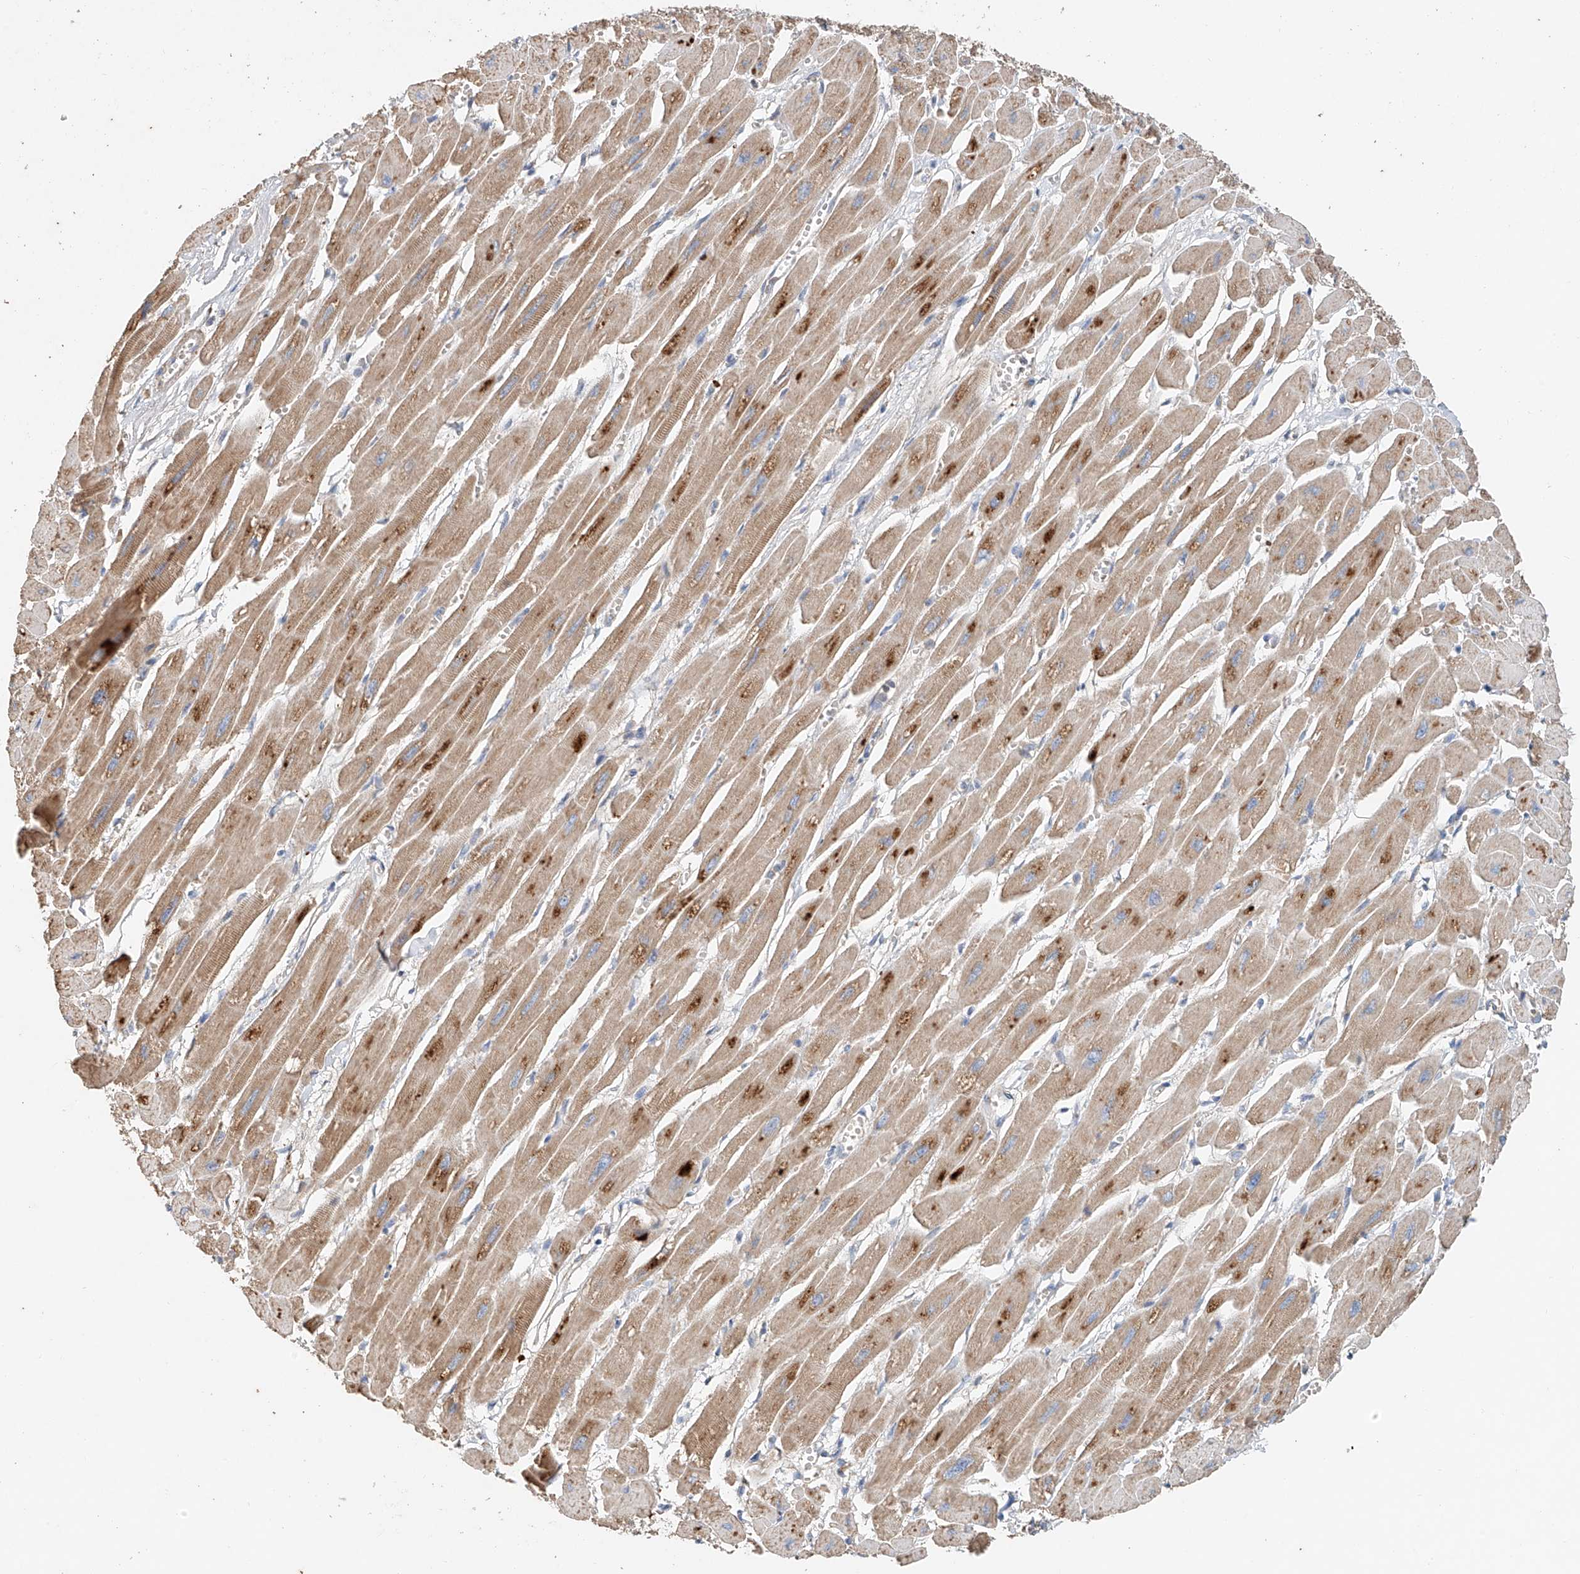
{"staining": {"intensity": "moderate", "quantity": ">75%", "location": "cytoplasmic/membranous"}, "tissue": "heart muscle", "cell_type": "Cardiomyocytes", "image_type": "normal", "snomed": [{"axis": "morphology", "description": "Normal tissue, NOS"}, {"axis": "topography", "description": "Heart"}], "caption": "Immunohistochemical staining of benign heart muscle demonstrates medium levels of moderate cytoplasmic/membranous expression in about >75% of cardiomyocytes.", "gene": "GNB1L", "patient": {"sex": "female", "age": 54}}